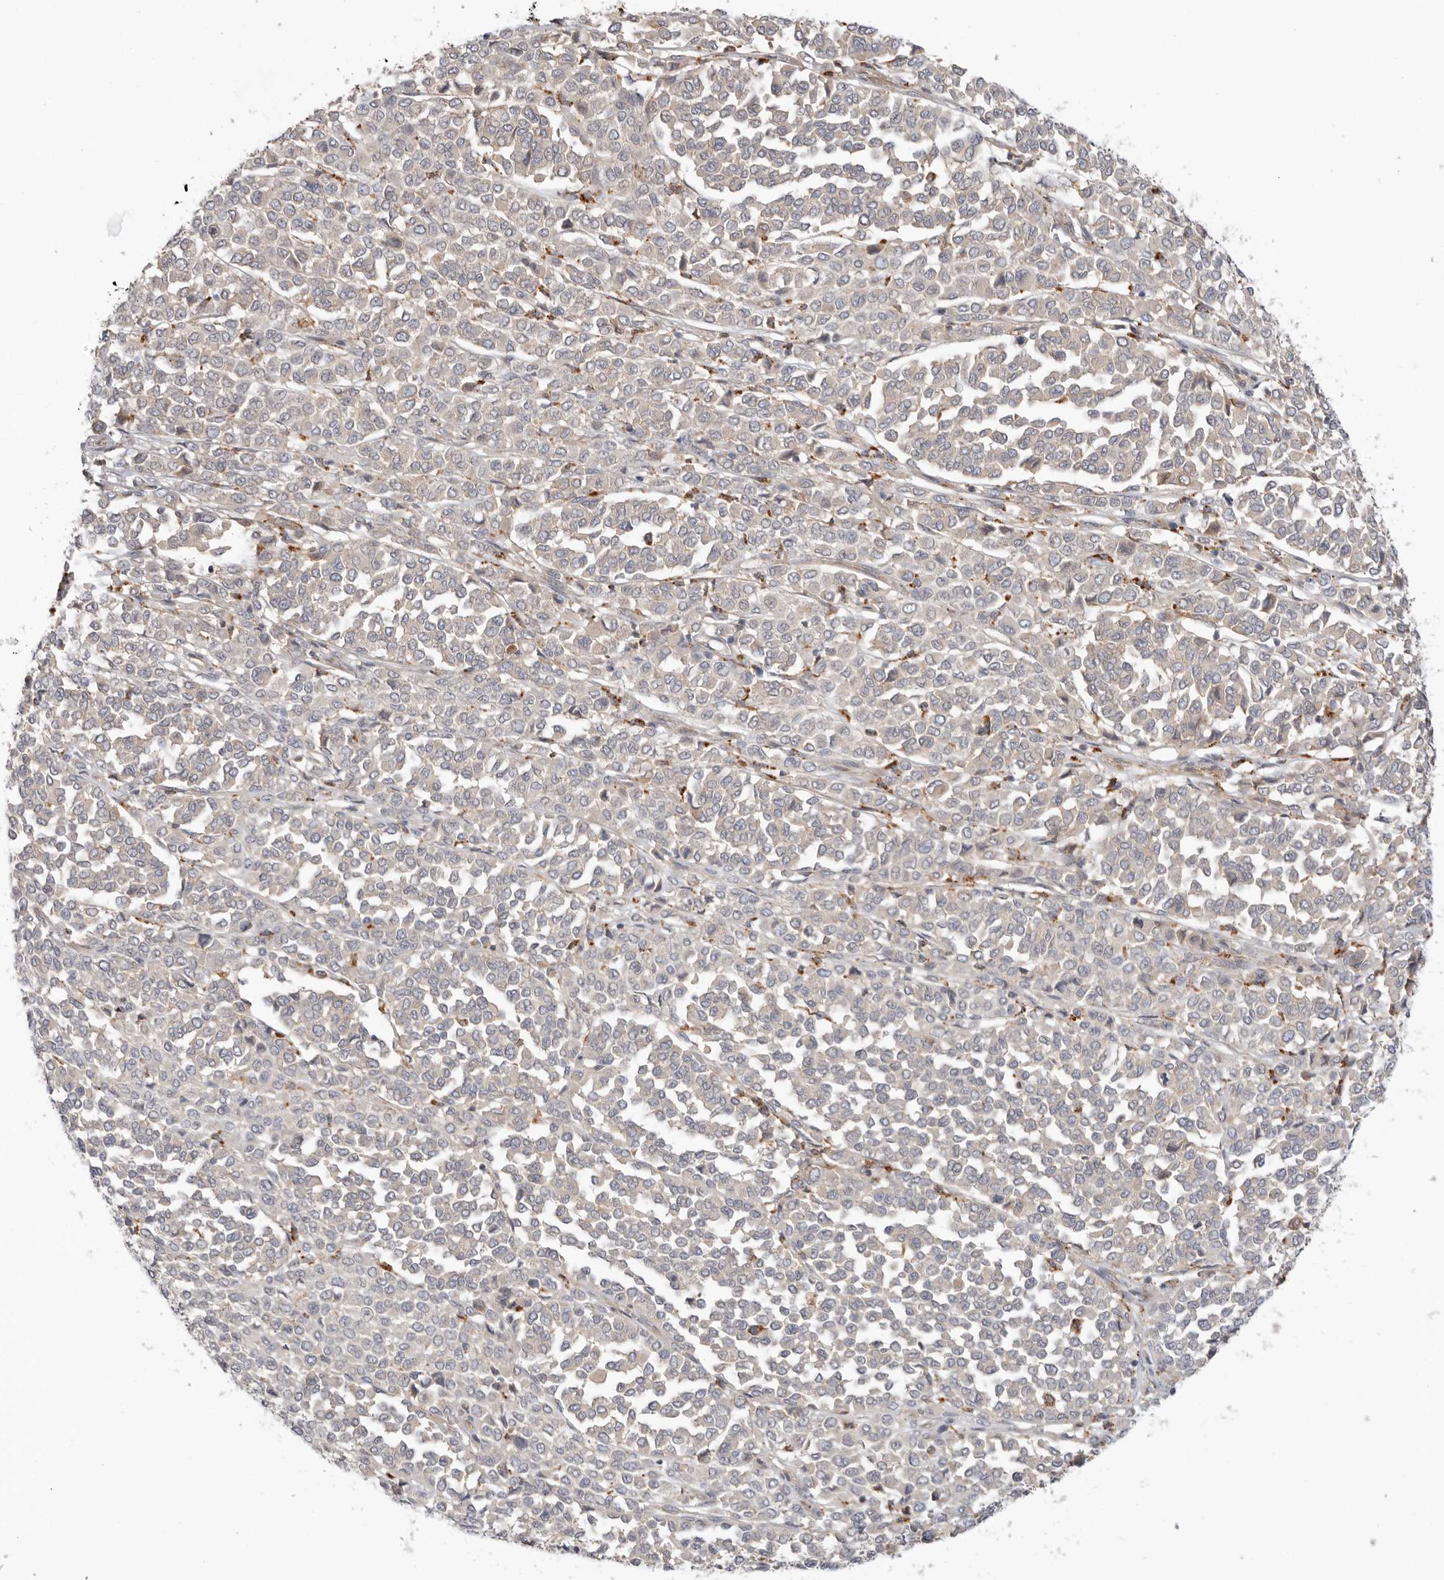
{"staining": {"intensity": "negative", "quantity": "none", "location": "none"}, "tissue": "melanoma", "cell_type": "Tumor cells", "image_type": "cancer", "snomed": [{"axis": "morphology", "description": "Malignant melanoma, Metastatic site"}, {"axis": "topography", "description": "Pancreas"}], "caption": "High magnification brightfield microscopy of malignant melanoma (metastatic site) stained with DAB (brown) and counterstained with hematoxylin (blue): tumor cells show no significant expression.", "gene": "GNE", "patient": {"sex": "female", "age": 30}}